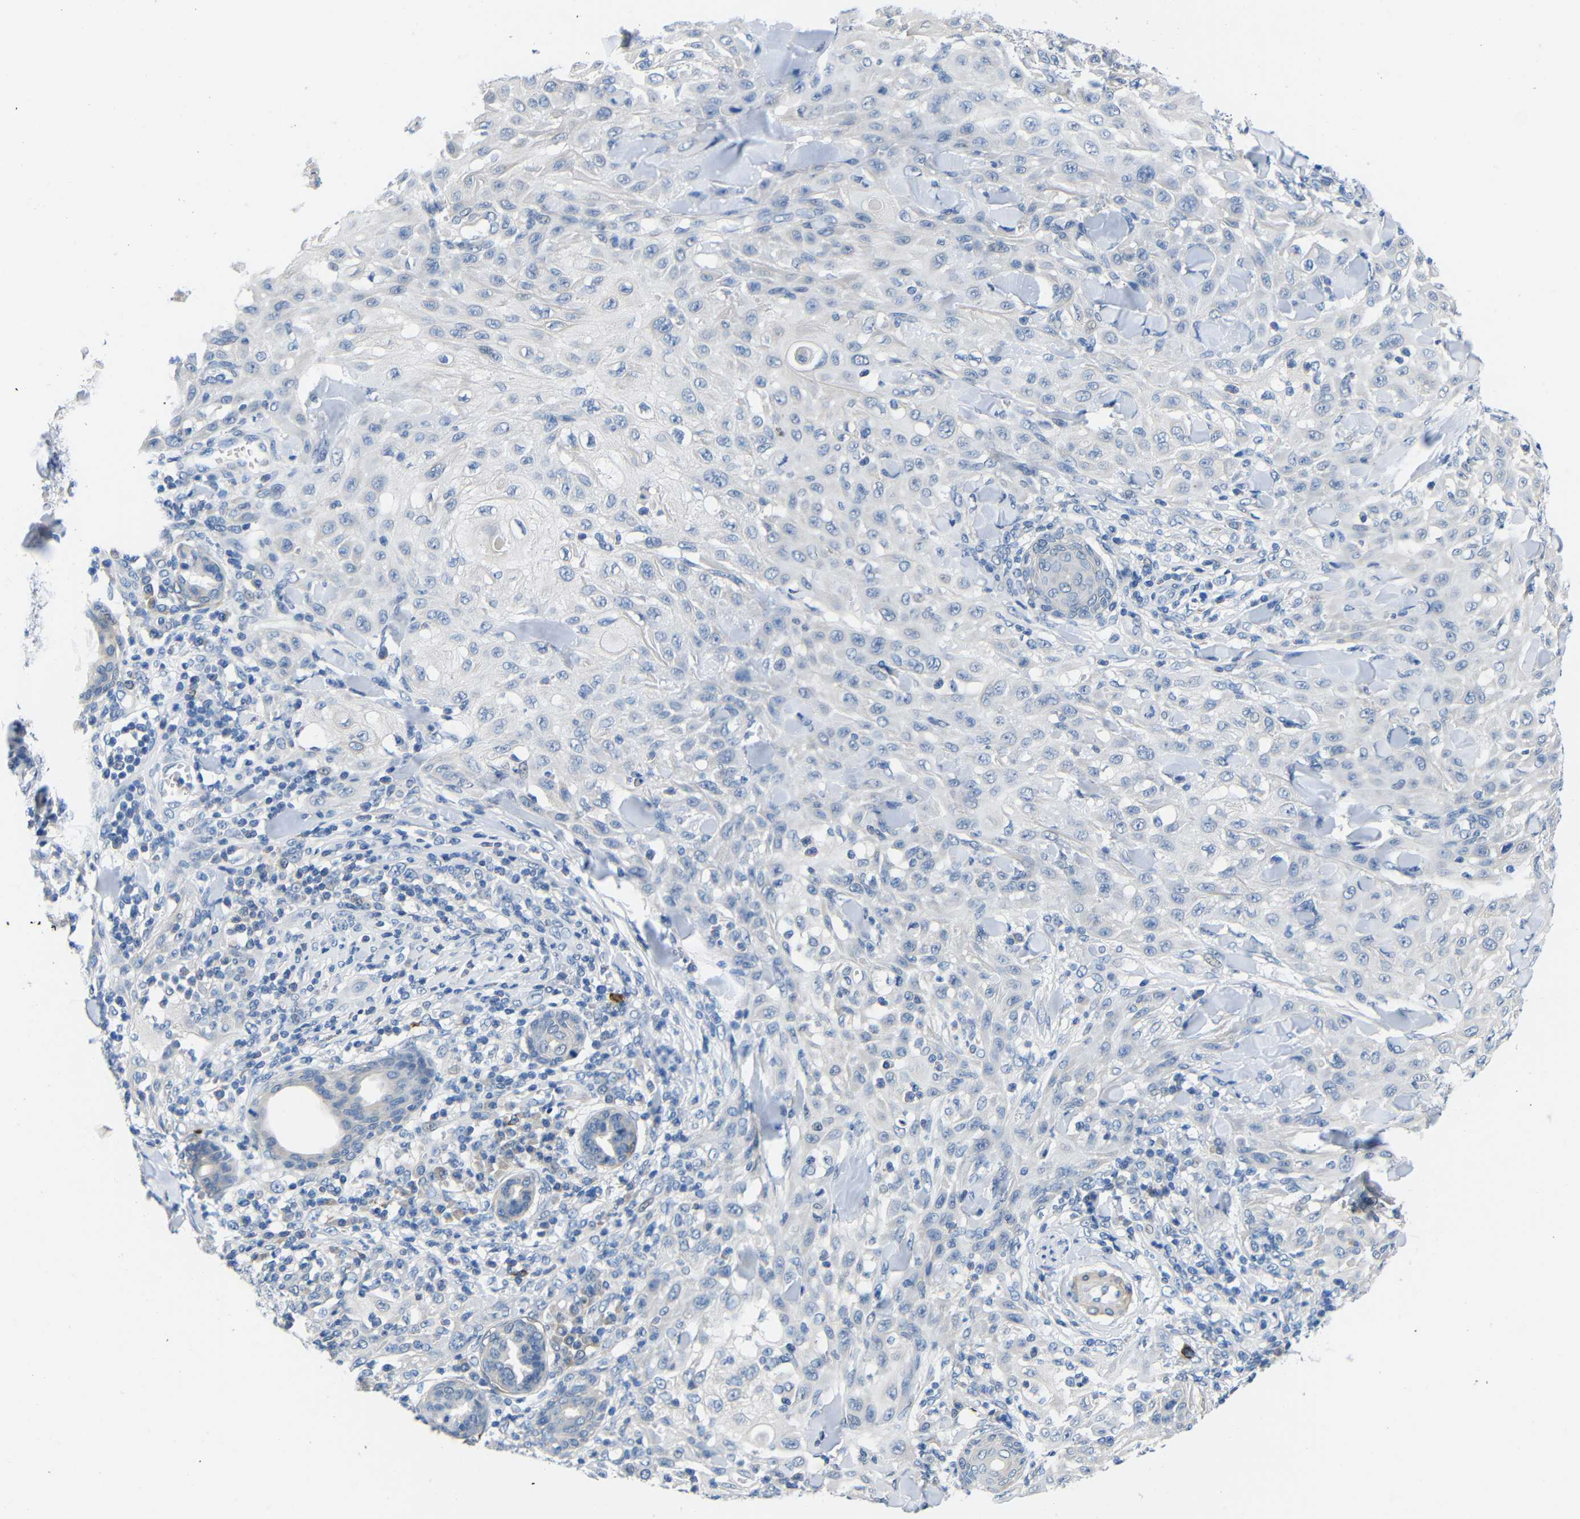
{"staining": {"intensity": "negative", "quantity": "none", "location": "none"}, "tissue": "skin cancer", "cell_type": "Tumor cells", "image_type": "cancer", "snomed": [{"axis": "morphology", "description": "Squamous cell carcinoma, NOS"}, {"axis": "topography", "description": "Skin"}], "caption": "High power microscopy photomicrograph of an IHC micrograph of skin squamous cell carcinoma, revealing no significant staining in tumor cells.", "gene": "NEGR1", "patient": {"sex": "male", "age": 24}}